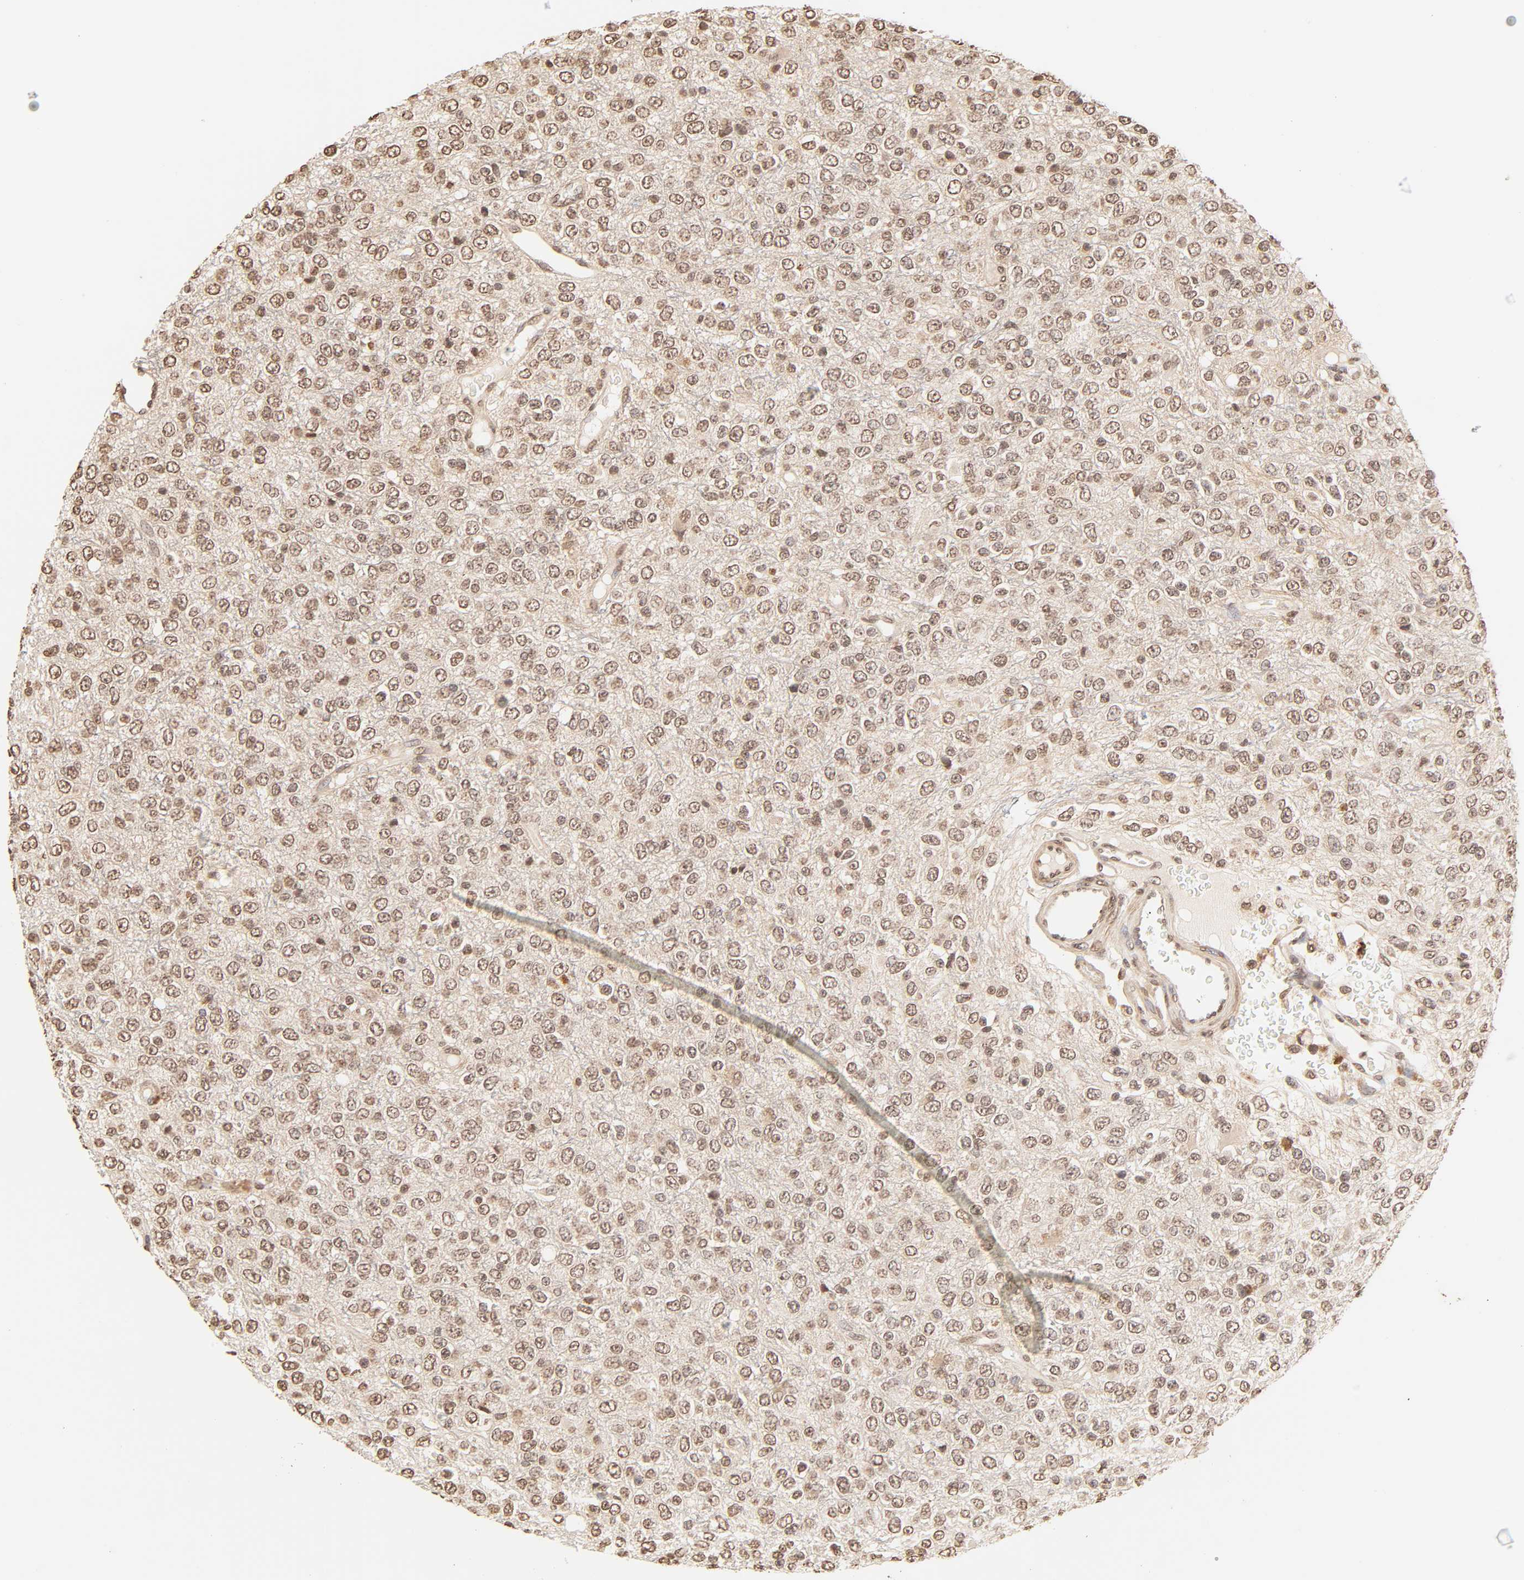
{"staining": {"intensity": "moderate", "quantity": ">75%", "location": "cytoplasmic/membranous,nuclear"}, "tissue": "glioma", "cell_type": "Tumor cells", "image_type": "cancer", "snomed": [{"axis": "morphology", "description": "Glioma, malignant, High grade"}, {"axis": "topography", "description": "pancreas cauda"}], "caption": "Approximately >75% of tumor cells in human high-grade glioma (malignant) reveal moderate cytoplasmic/membranous and nuclear protein expression as visualized by brown immunohistochemical staining.", "gene": "TBL1X", "patient": {"sex": "male", "age": 60}}